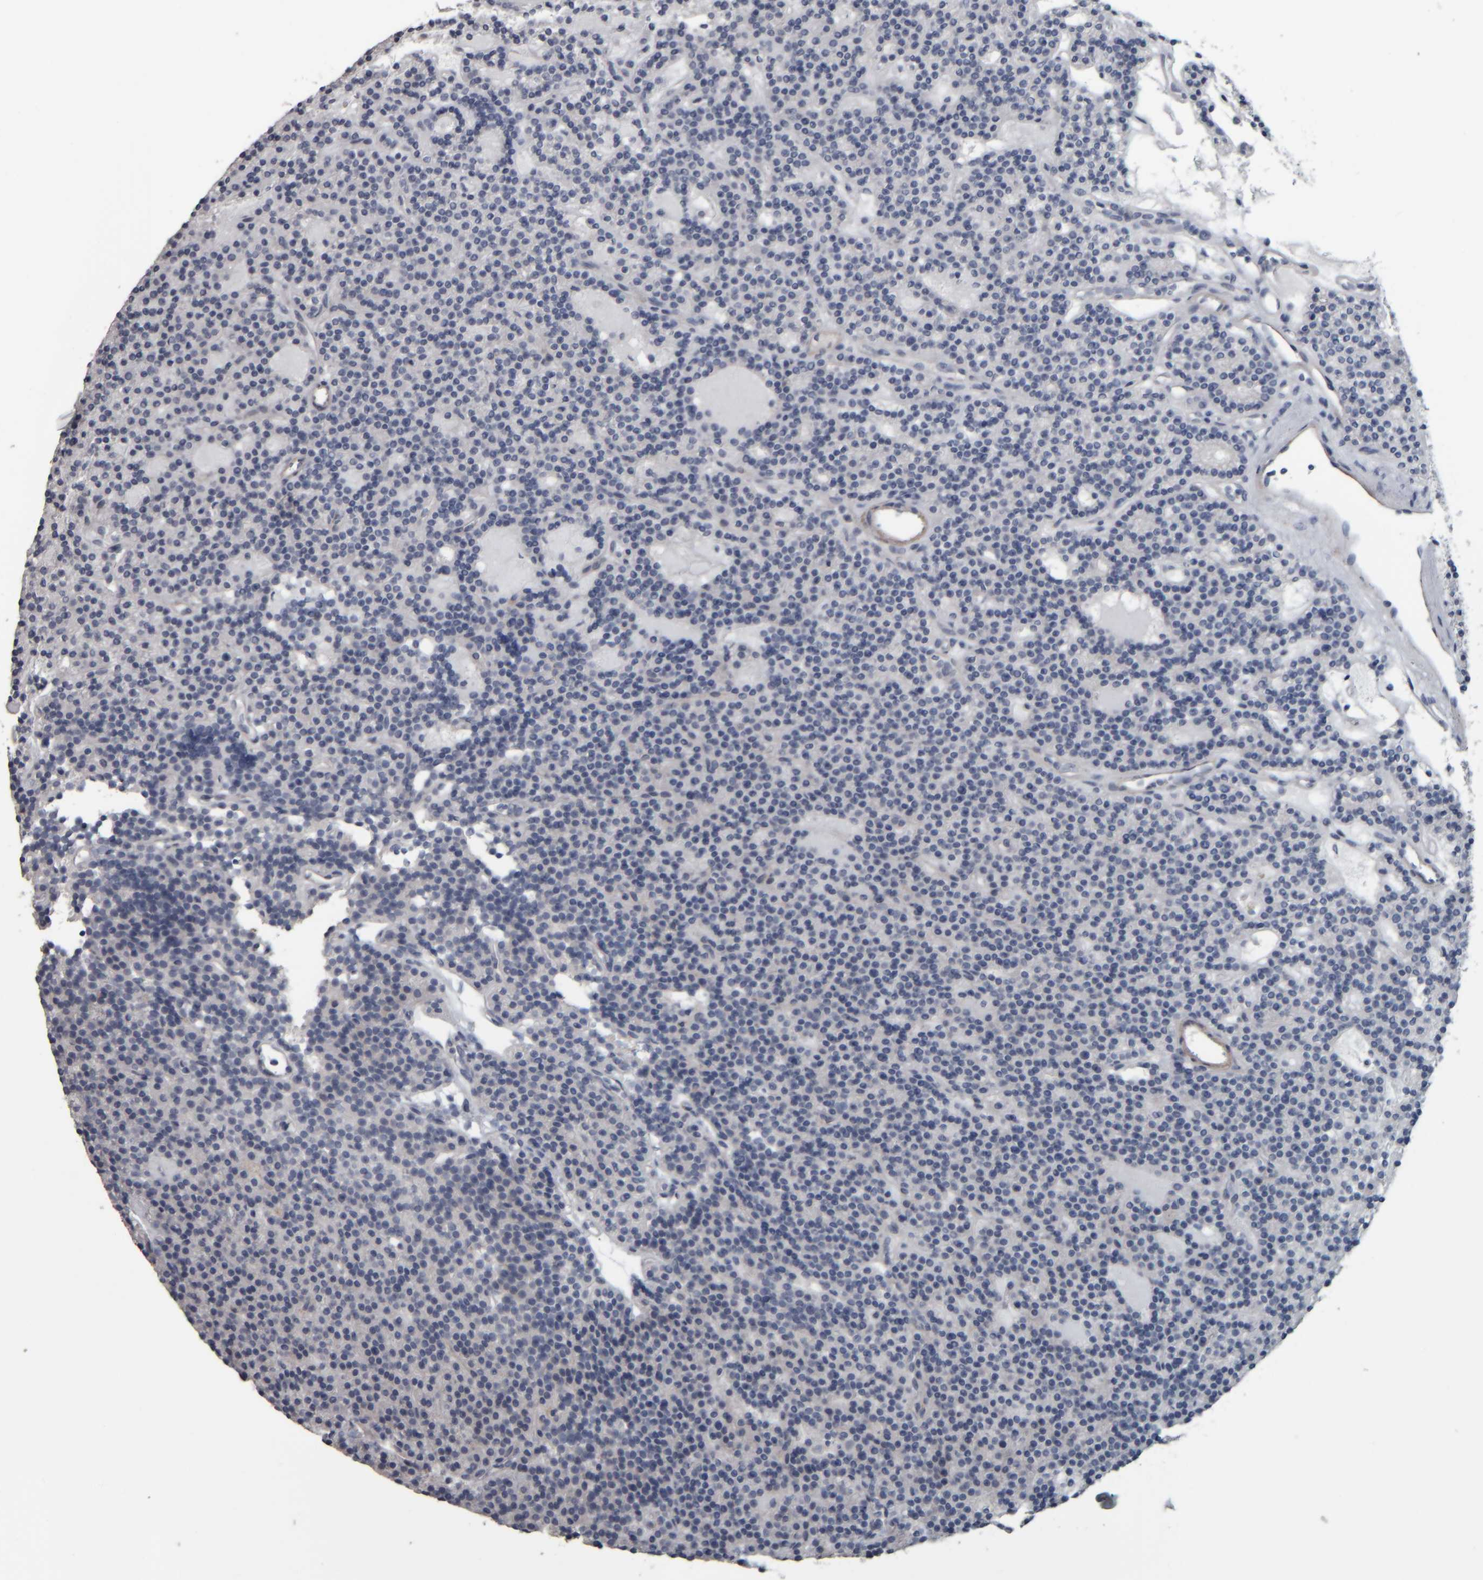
{"staining": {"intensity": "negative", "quantity": "none", "location": "none"}, "tissue": "parathyroid gland", "cell_type": "Glandular cells", "image_type": "normal", "snomed": [{"axis": "morphology", "description": "Normal tissue, NOS"}, {"axis": "topography", "description": "Parathyroid gland"}], "caption": "Glandular cells show no significant expression in benign parathyroid gland.", "gene": "CAVIN4", "patient": {"sex": "male", "age": 75}}